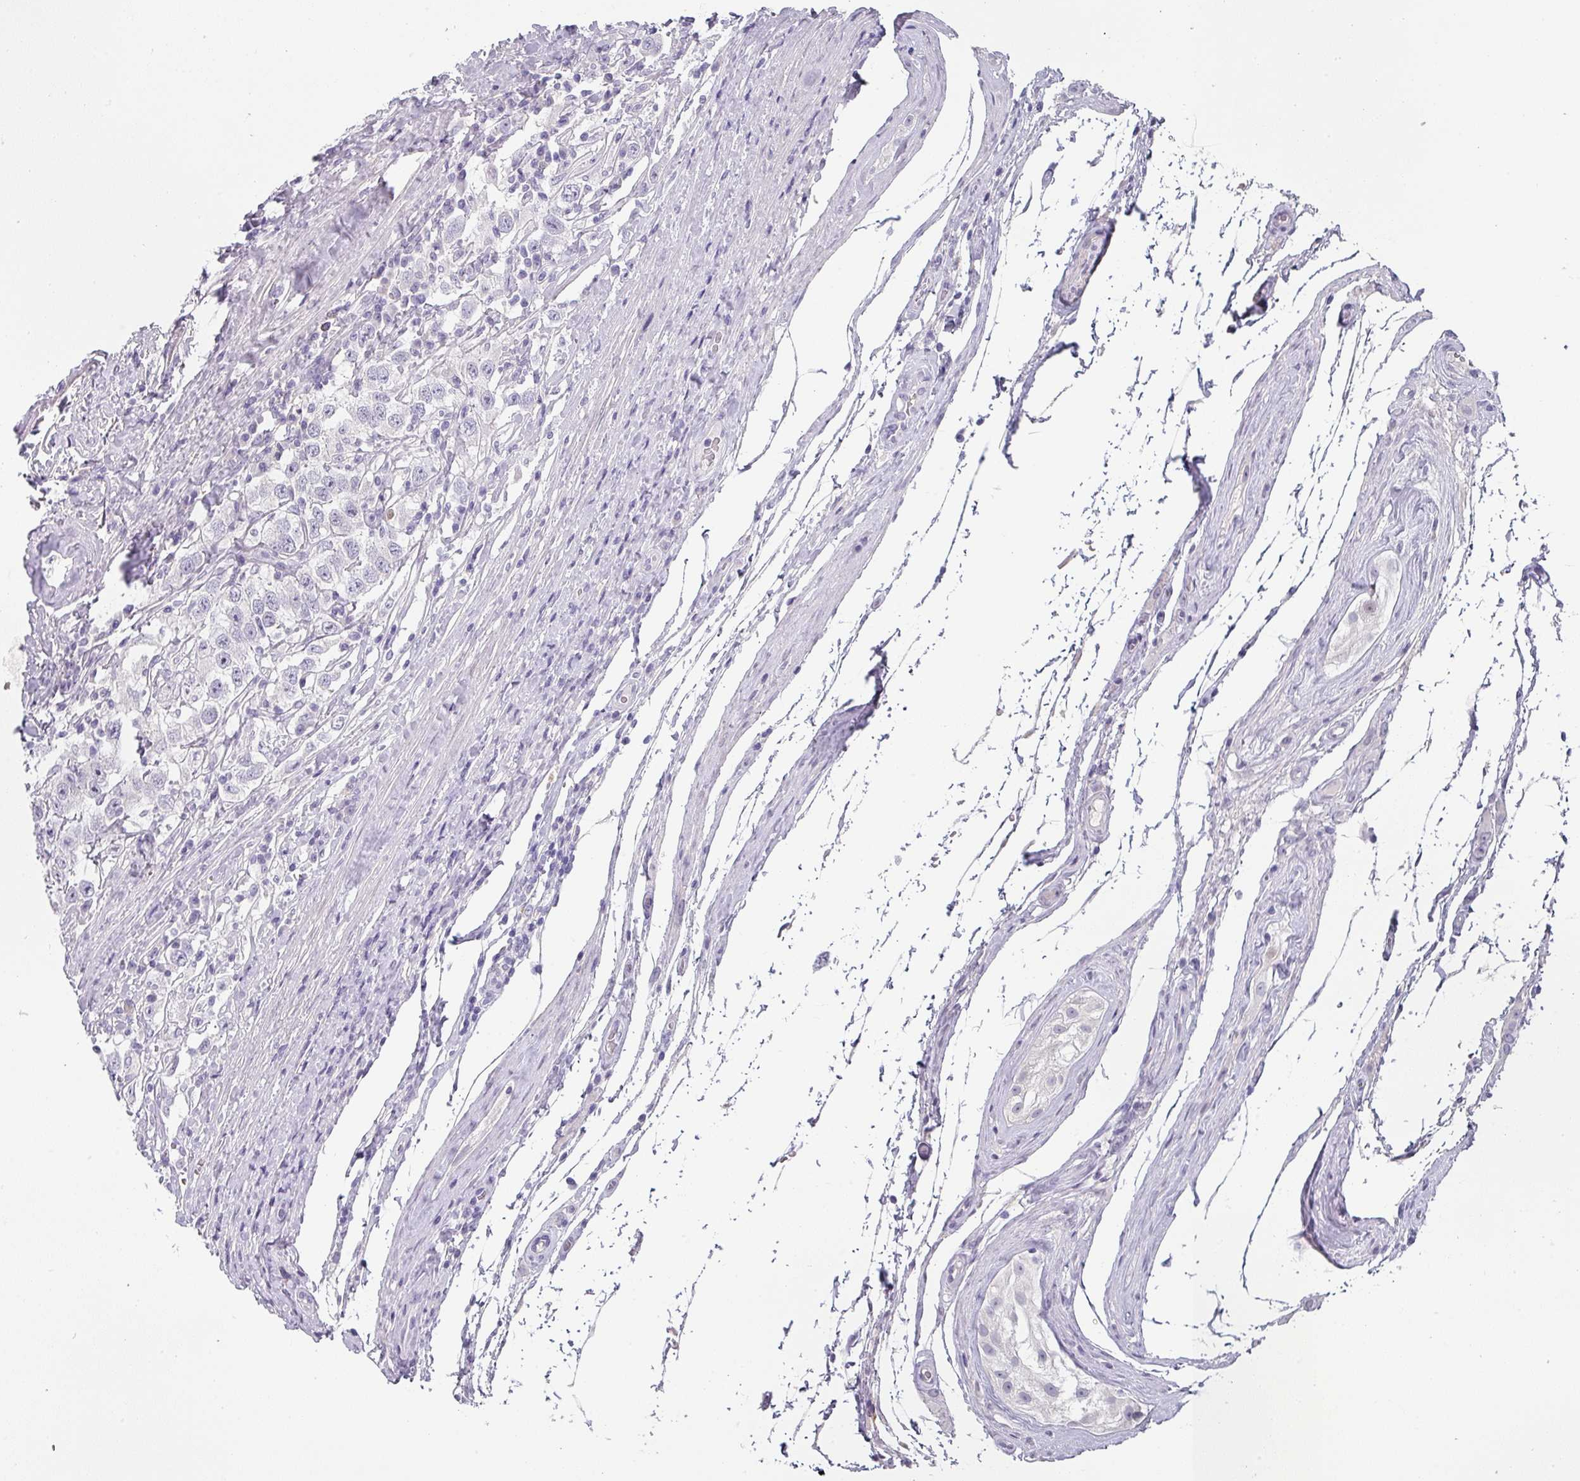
{"staining": {"intensity": "negative", "quantity": "none", "location": "none"}, "tissue": "testis cancer", "cell_type": "Tumor cells", "image_type": "cancer", "snomed": [{"axis": "morphology", "description": "Seminoma, NOS"}, {"axis": "topography", "description": "Testis"}], "caption": "High magnification brightfield microscopy of seminoma (testis) stained with DAB (3,3'-diaminobenzidine) (brown) and counterstained with hematoxylin (blue): tumor cells show no significant expression.", "gene": "BTLA", "patient": {"sex": "male", "age": 41}}